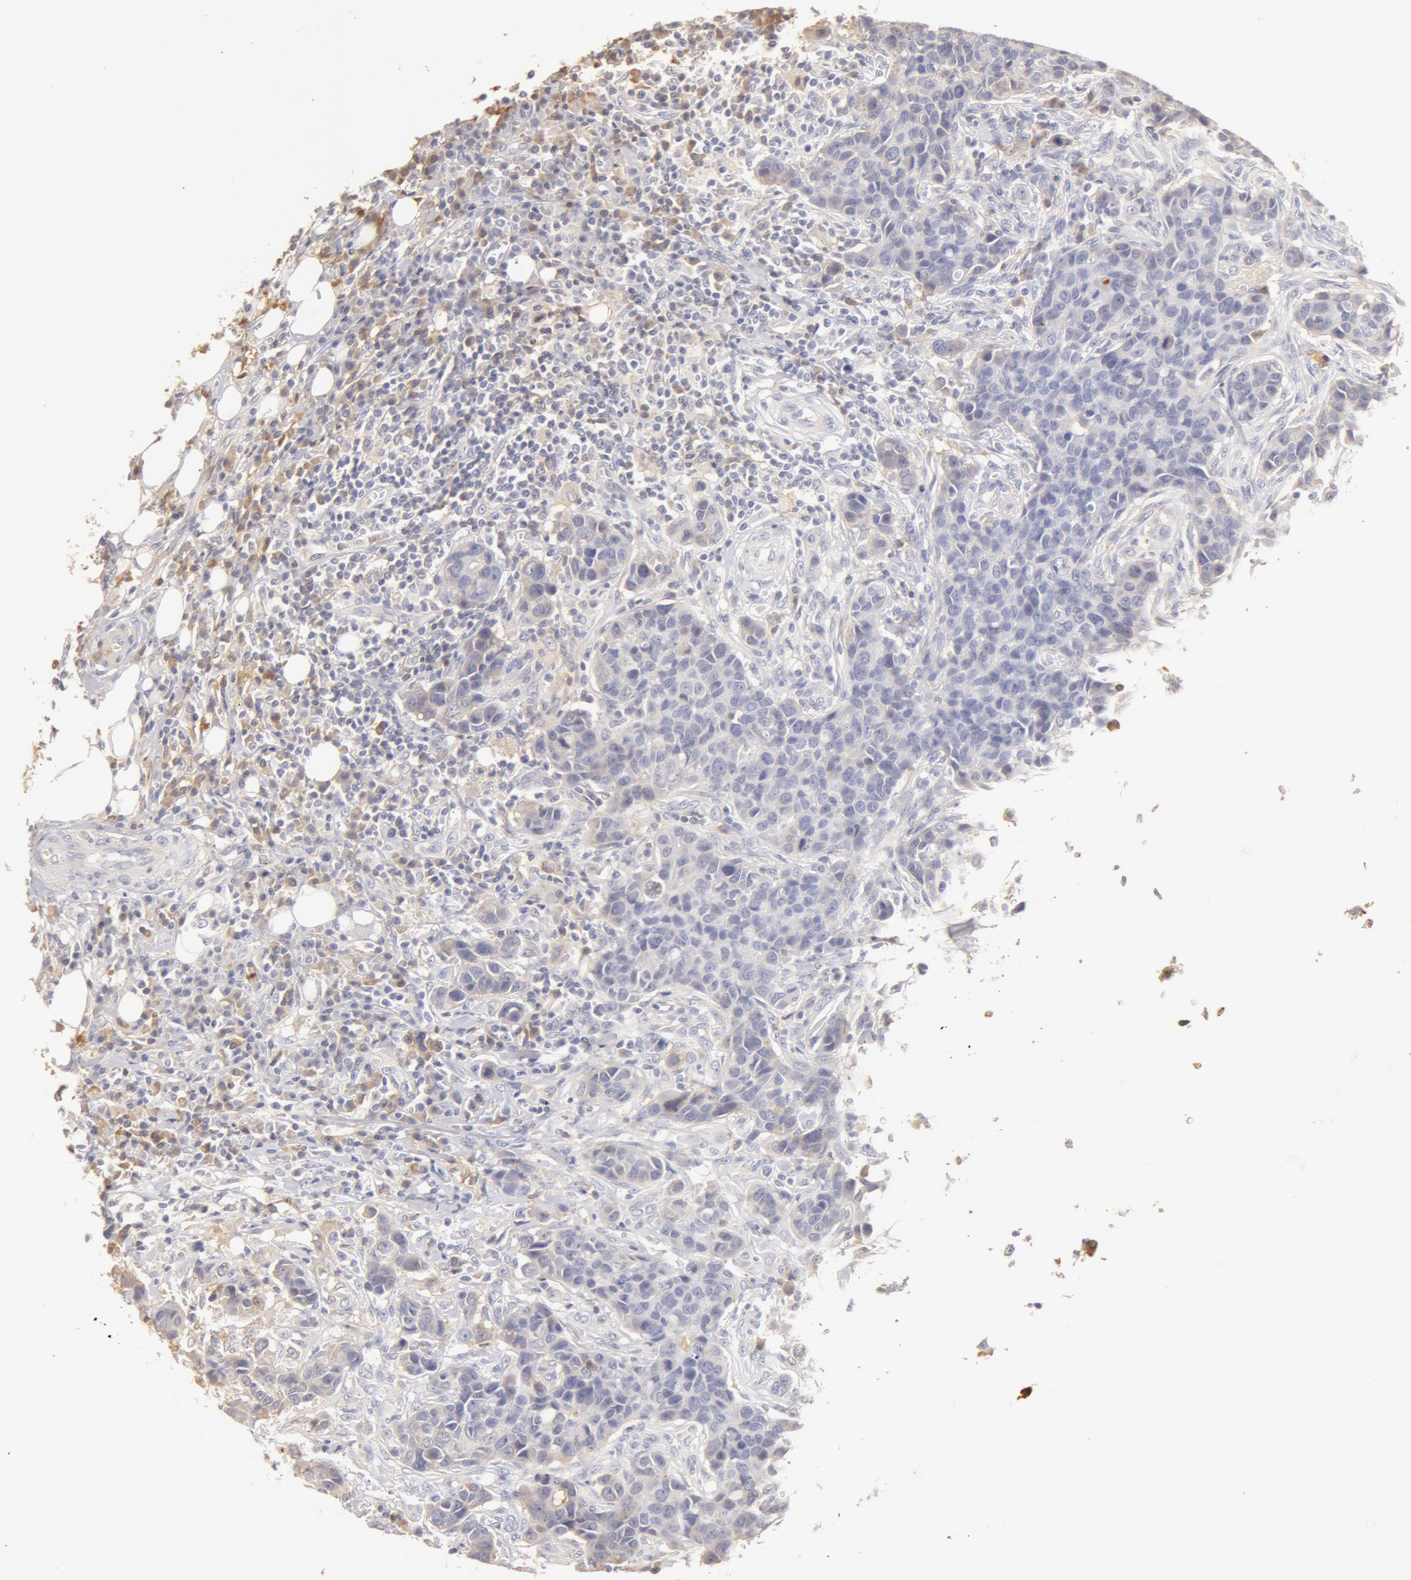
{"staining": {"intensity": "weak", "quantity": "<25%", "location": "cytoplasmic/membranous"}, "tissue": "breast cancer", "cell_type": "Tumor cells", "image_type": "cancer", "snomed": [{"axis": "morphology", "description": "Duct carcinoma"}, {"axis": "topography", "description": "Breast"}], "caption": "Immunohistochemistry histopathology image of human infiltrating ductal carcinoma (breast) stained for a protein (brown), which reveals no positivity in tumor cells.", "gene": "TF", "patient": {"sex": "female", "age": 91}}